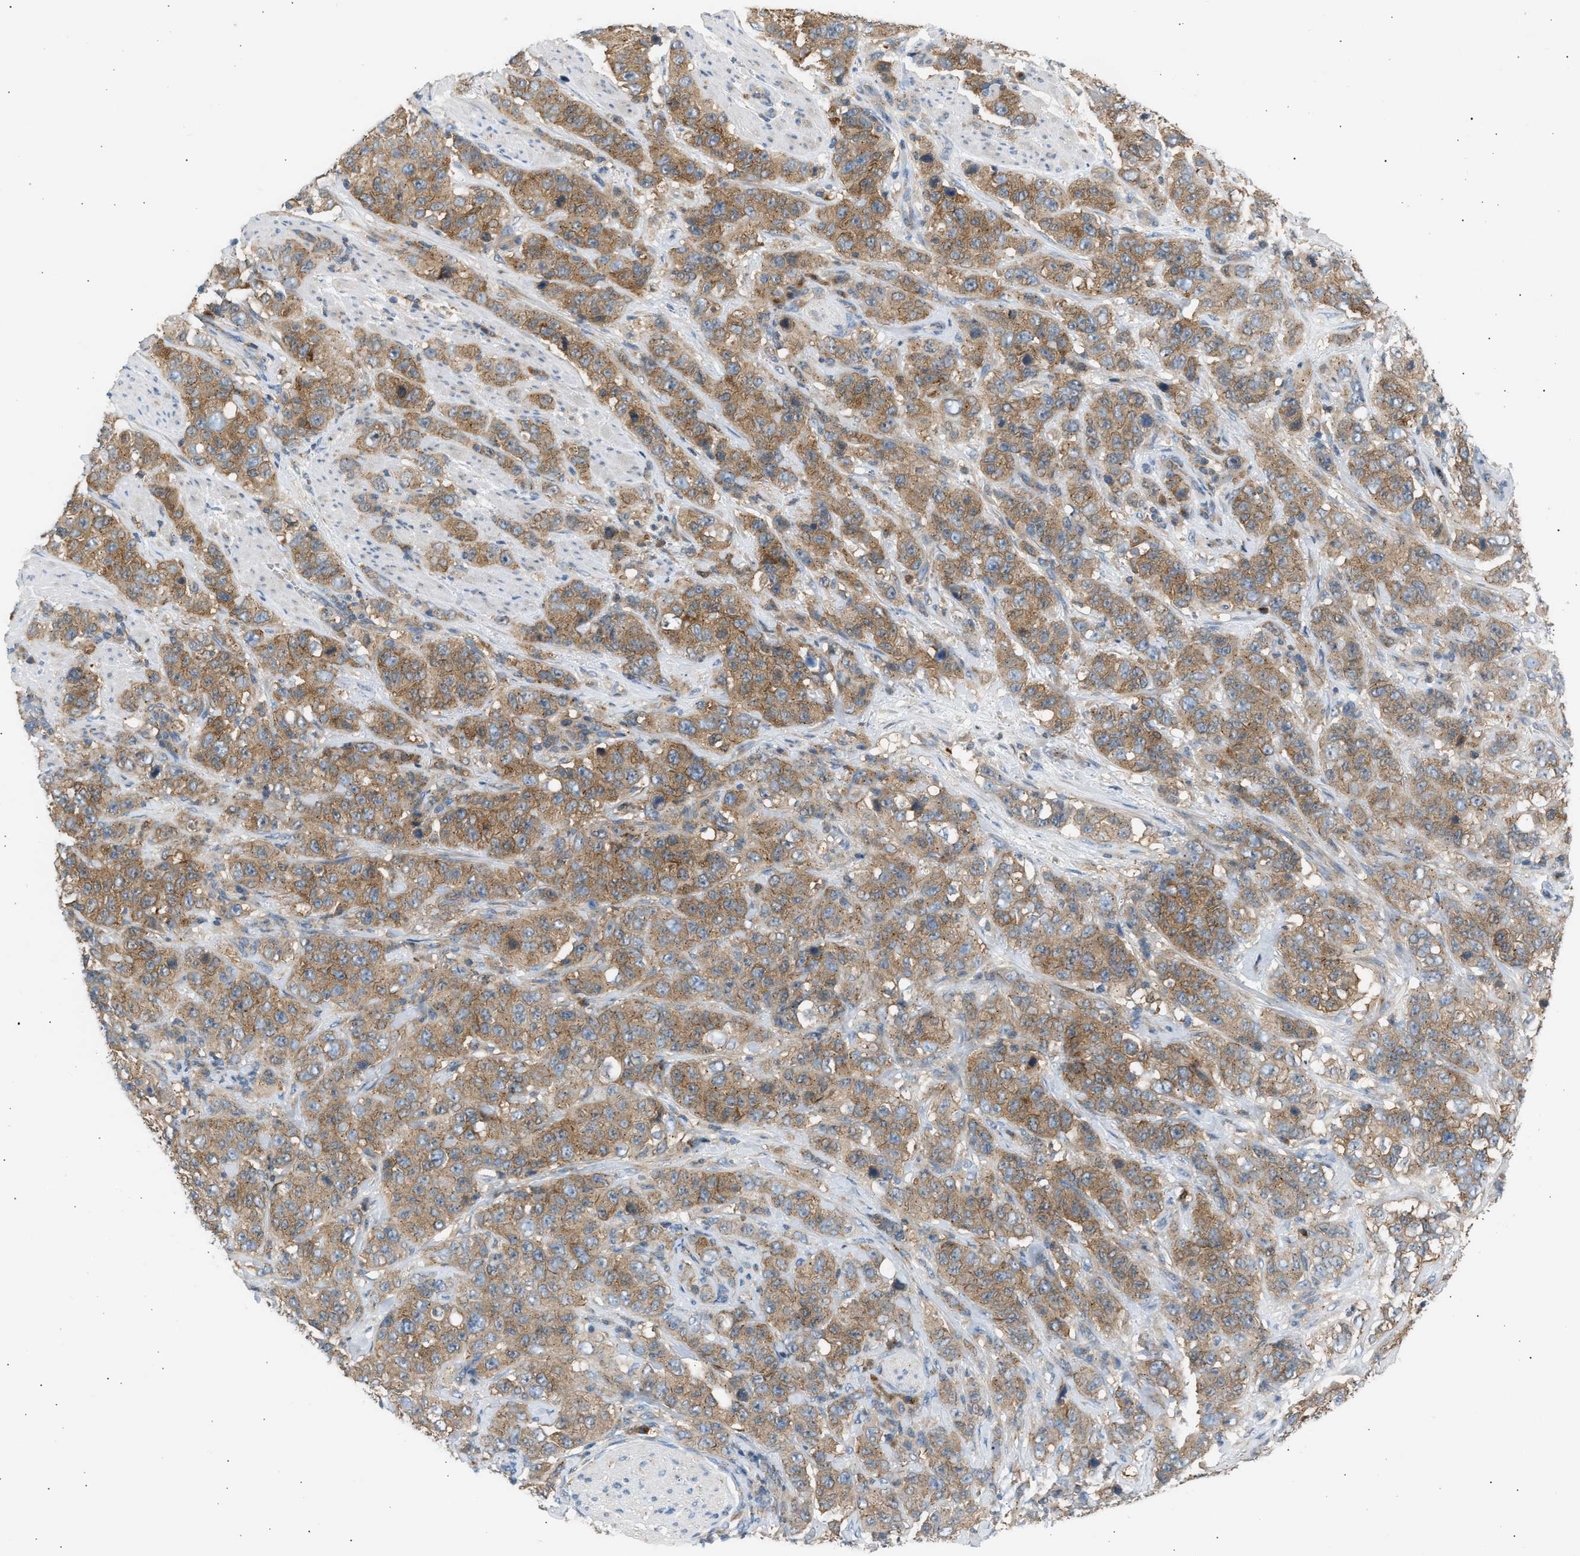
{"staining": {"intensity": "moderate", "quantity": ">75%", "location": "cytoplasmic/membranous"}, "tissue": "stomach cancer", "cell_type": "Tumor cells", "image_type": "cancer", "snomed": [{"axis": "morphology", "description": "Adenocarcinoma, NOS"}, {"axis": "topography", "description": "Stomach"}], "caption": "A micrograph showing moderate cytoplasmic/membranous positivity in about >75% of tumor cells in stomach cancer (adenocarcinoma), as visualized by brown immunohistochemical staining.", "gene": "TRIM50", "patient": {"sex": "male", "age": 48}}